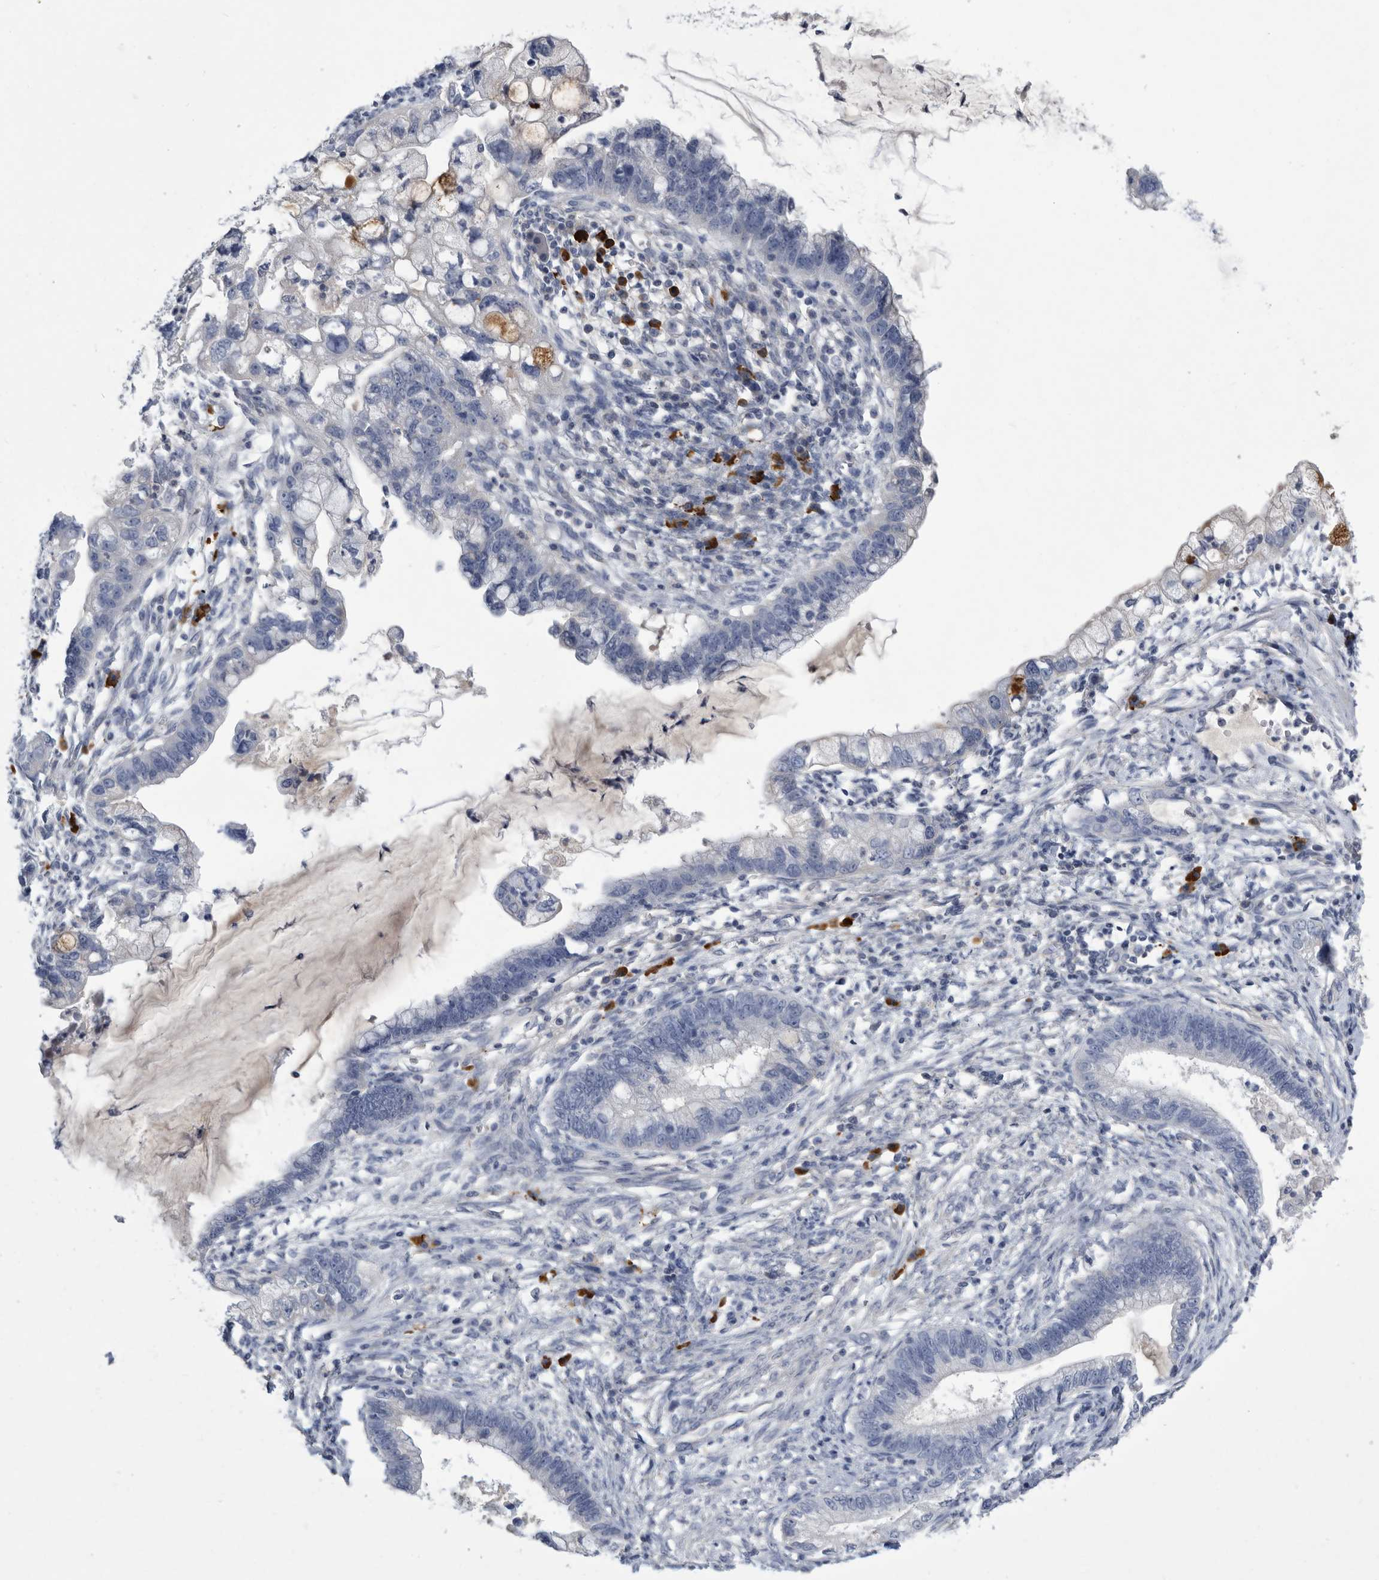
{"staining": {"intensity": "negative", "quantity": "none", "location": "none"}, "tissue": "cervical cancer", "cell_type": "Tumor cells", "image_type": "cancer", "snomed": [{"axis": "morphology", "description": "Adenocarcinoma, NOS"}, {"axis": "topography", "description": "Cervix"}], "caption": "The immunohistochemistry photomicrograph has no significant positivity in tumor cells of cervical adenocarcinoma tissue. (Stains: DAB (3,3'-diaminobenzidine) immunohistochemistry with hematoxylin counter stain, Microscopy: brightfield microscopy at high magnification).", "gene": "BTBD6", "patient": {"sex": "female", "age": 44}}